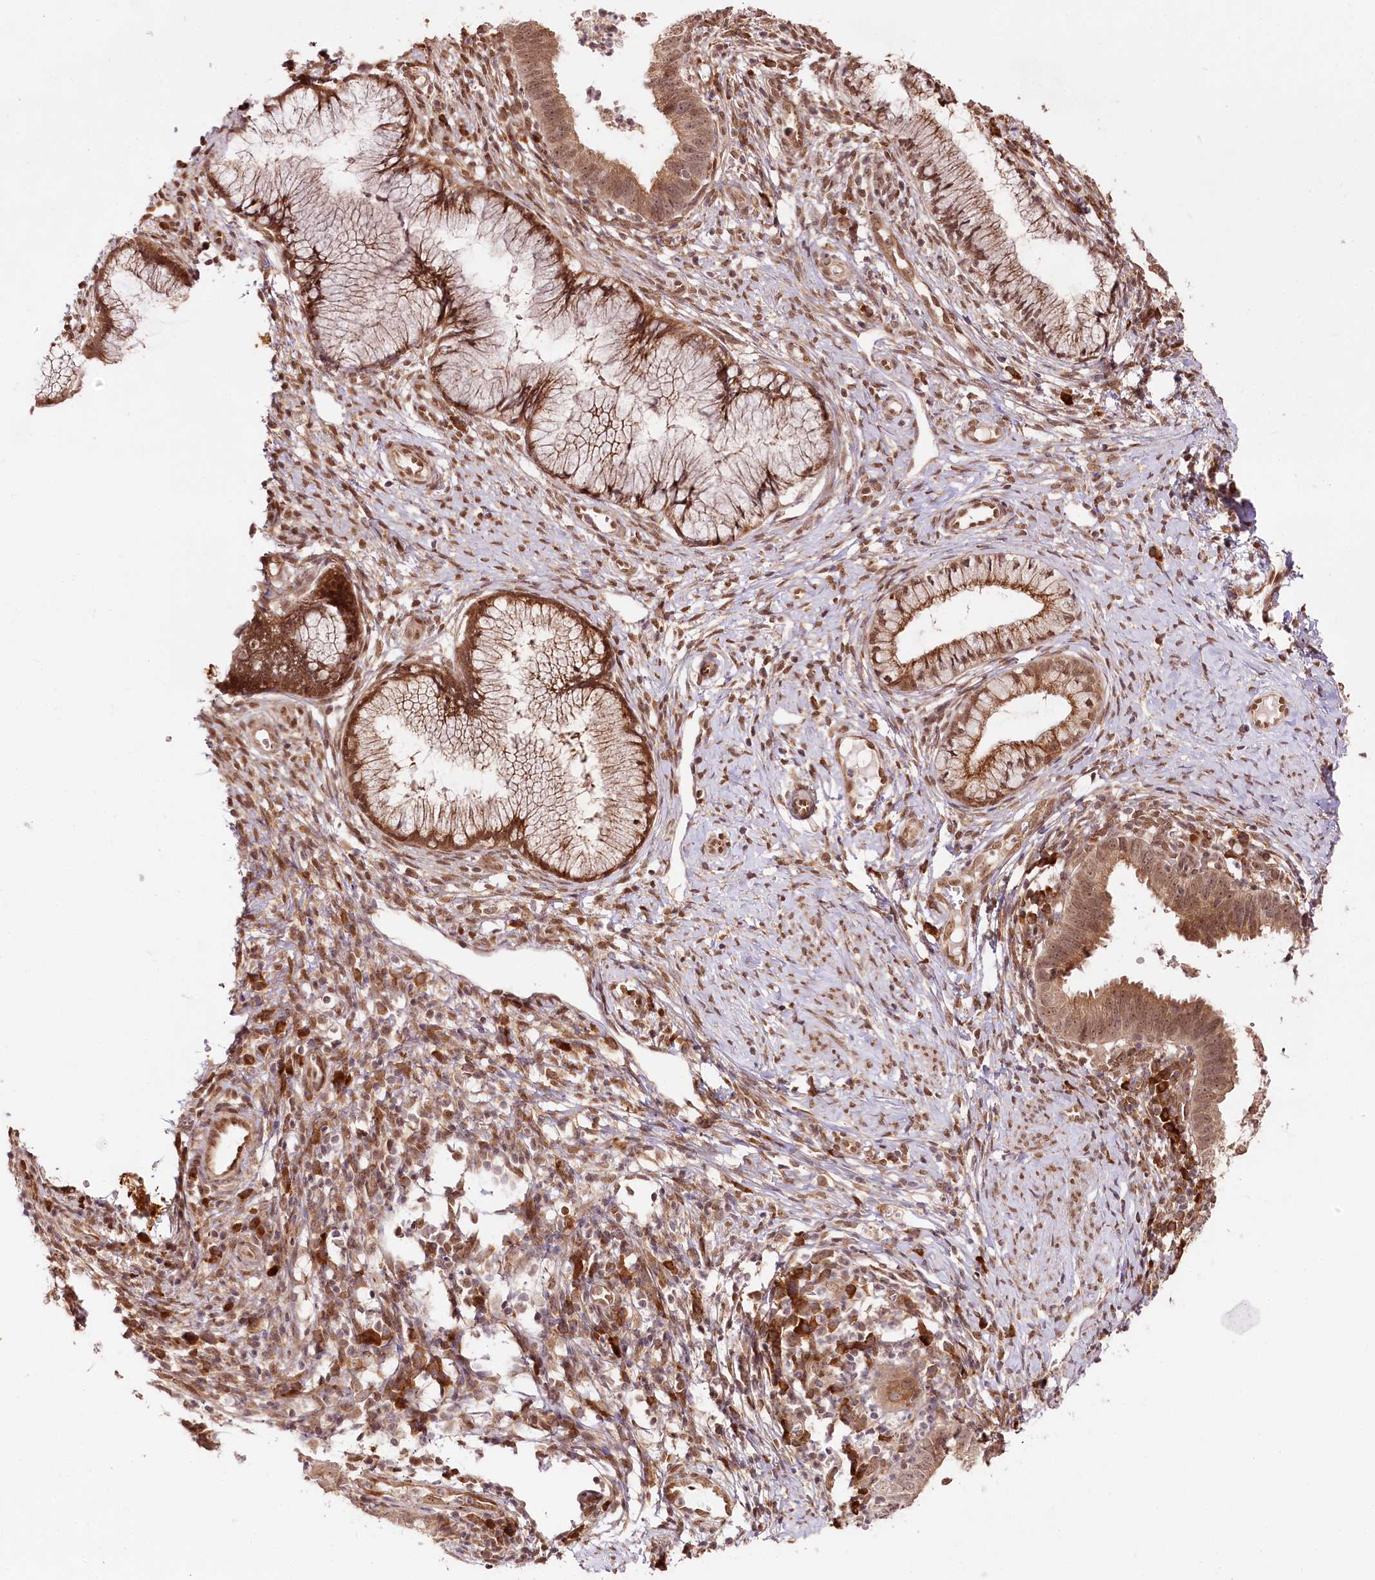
{"staining": {"intensity": "moderate", "quantity": ">75%", "location": "cytoplasmic/membranous,nuclear"}, "tissue": "cervical cancer", "cell_type": "Tumor cells", "image_type": "cancer", "snomed": [{"axis": "morphology", "description": "Adenocarcinoma, NOS"}, {"axis": "topography", "description": "Cervix"}], "caption": "A histopathology image of human cervical cancer stained for a protein shows moderate cytoplasmic/membranous and nuclear brown staining in tumor cells.", "gene": "ENSG00000144785", "patient": {"sex": "female", "age": 36}}